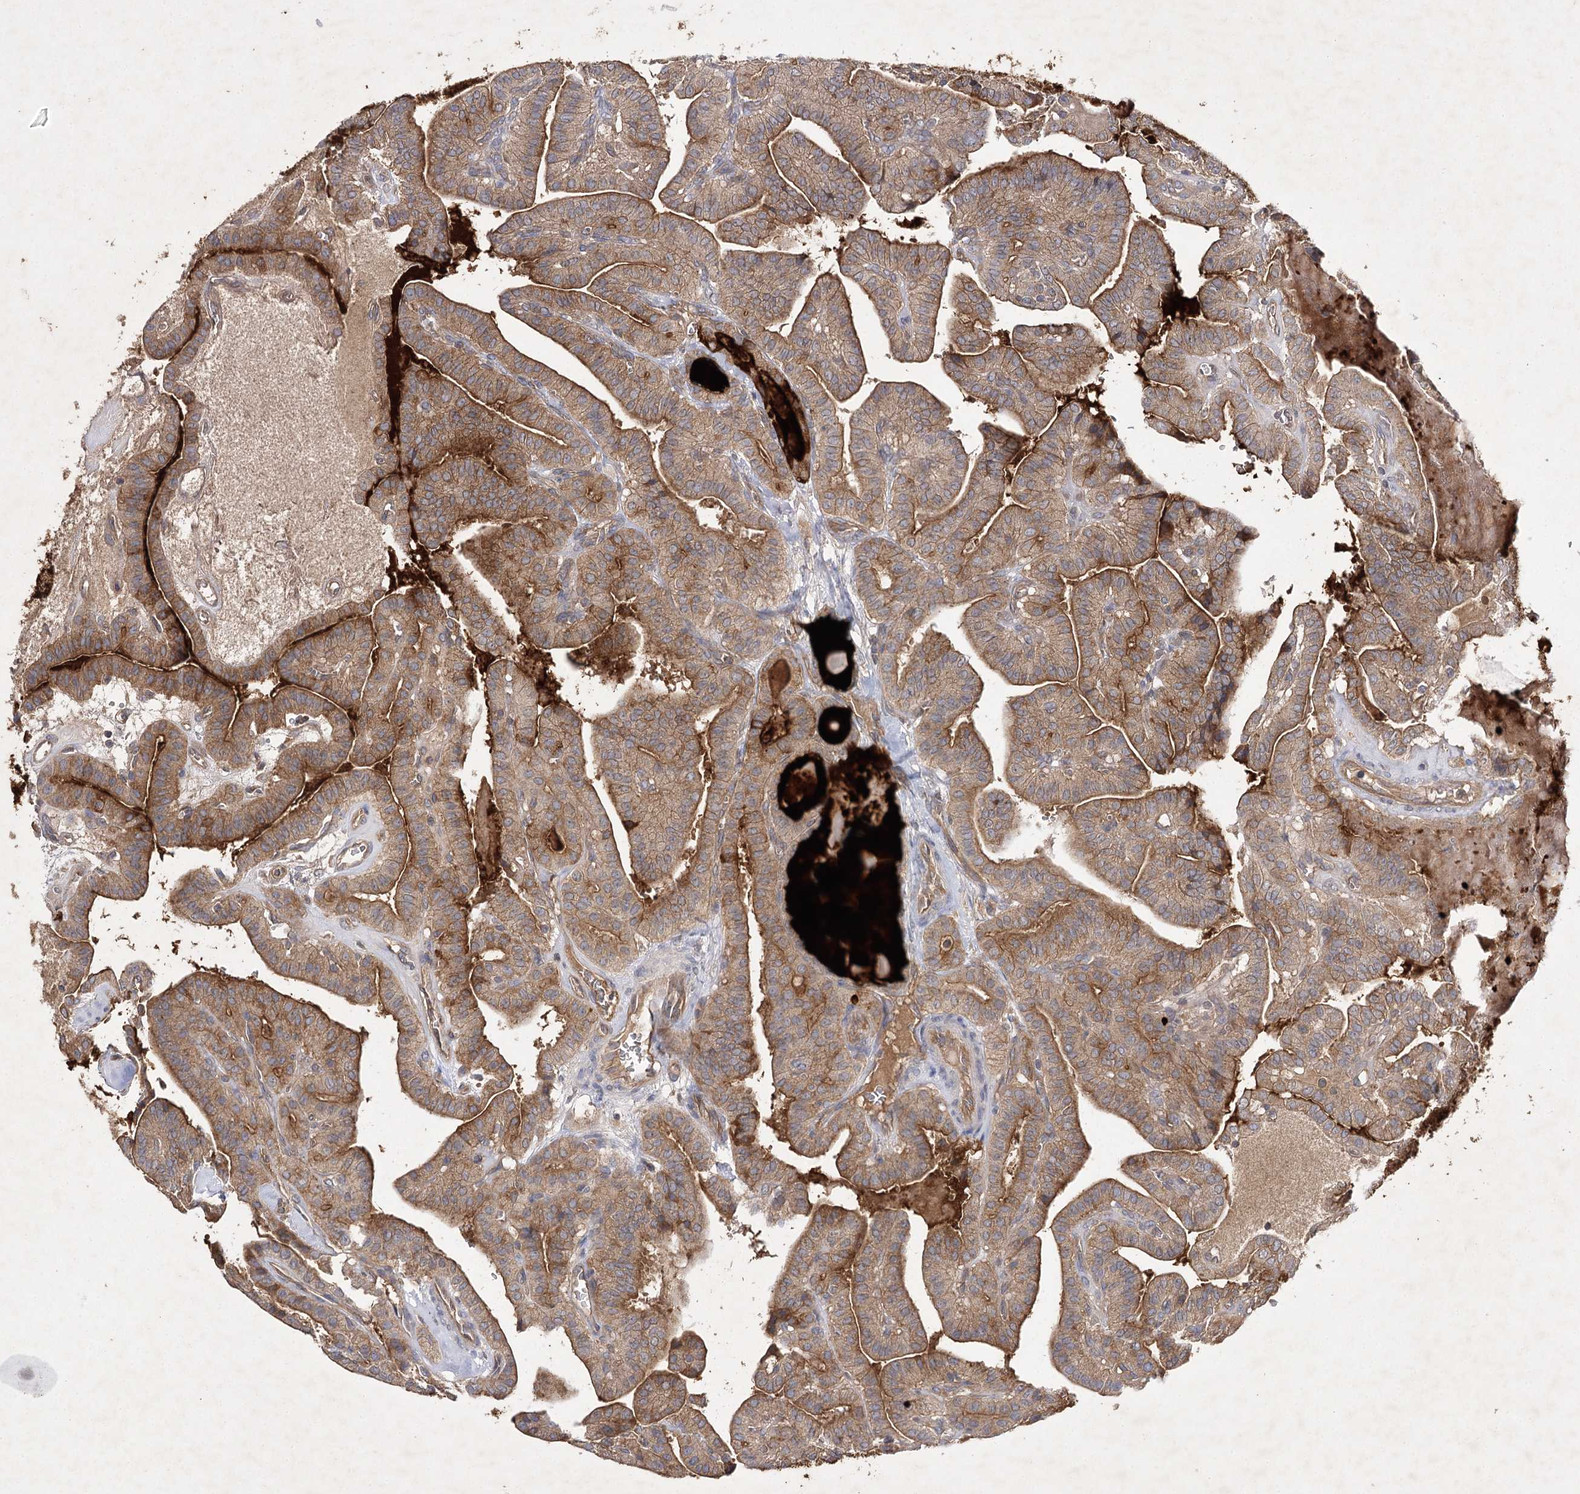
{"staining": {"intensity": "moderate", "quantity": ">75%", "location": "cytoplasmic/membranous"}, "tissue": "thyroid cancer", "cell_type": "Tumor cells", "image_type": "cancer", "snomed": [{"axis": "morphology", "description": "Papillary adenocarcinoma, NOS"}, {"axis": "topography", "description": "Thyroid gland"}], "caption": "Brown immunohistochemical staining in thyroid cancer displays moderate cytoplasmic/membranous expression in approximately >75% of tumor cells.", "gene": "BCR", "patient": {"sex": "male", "age": 52}}